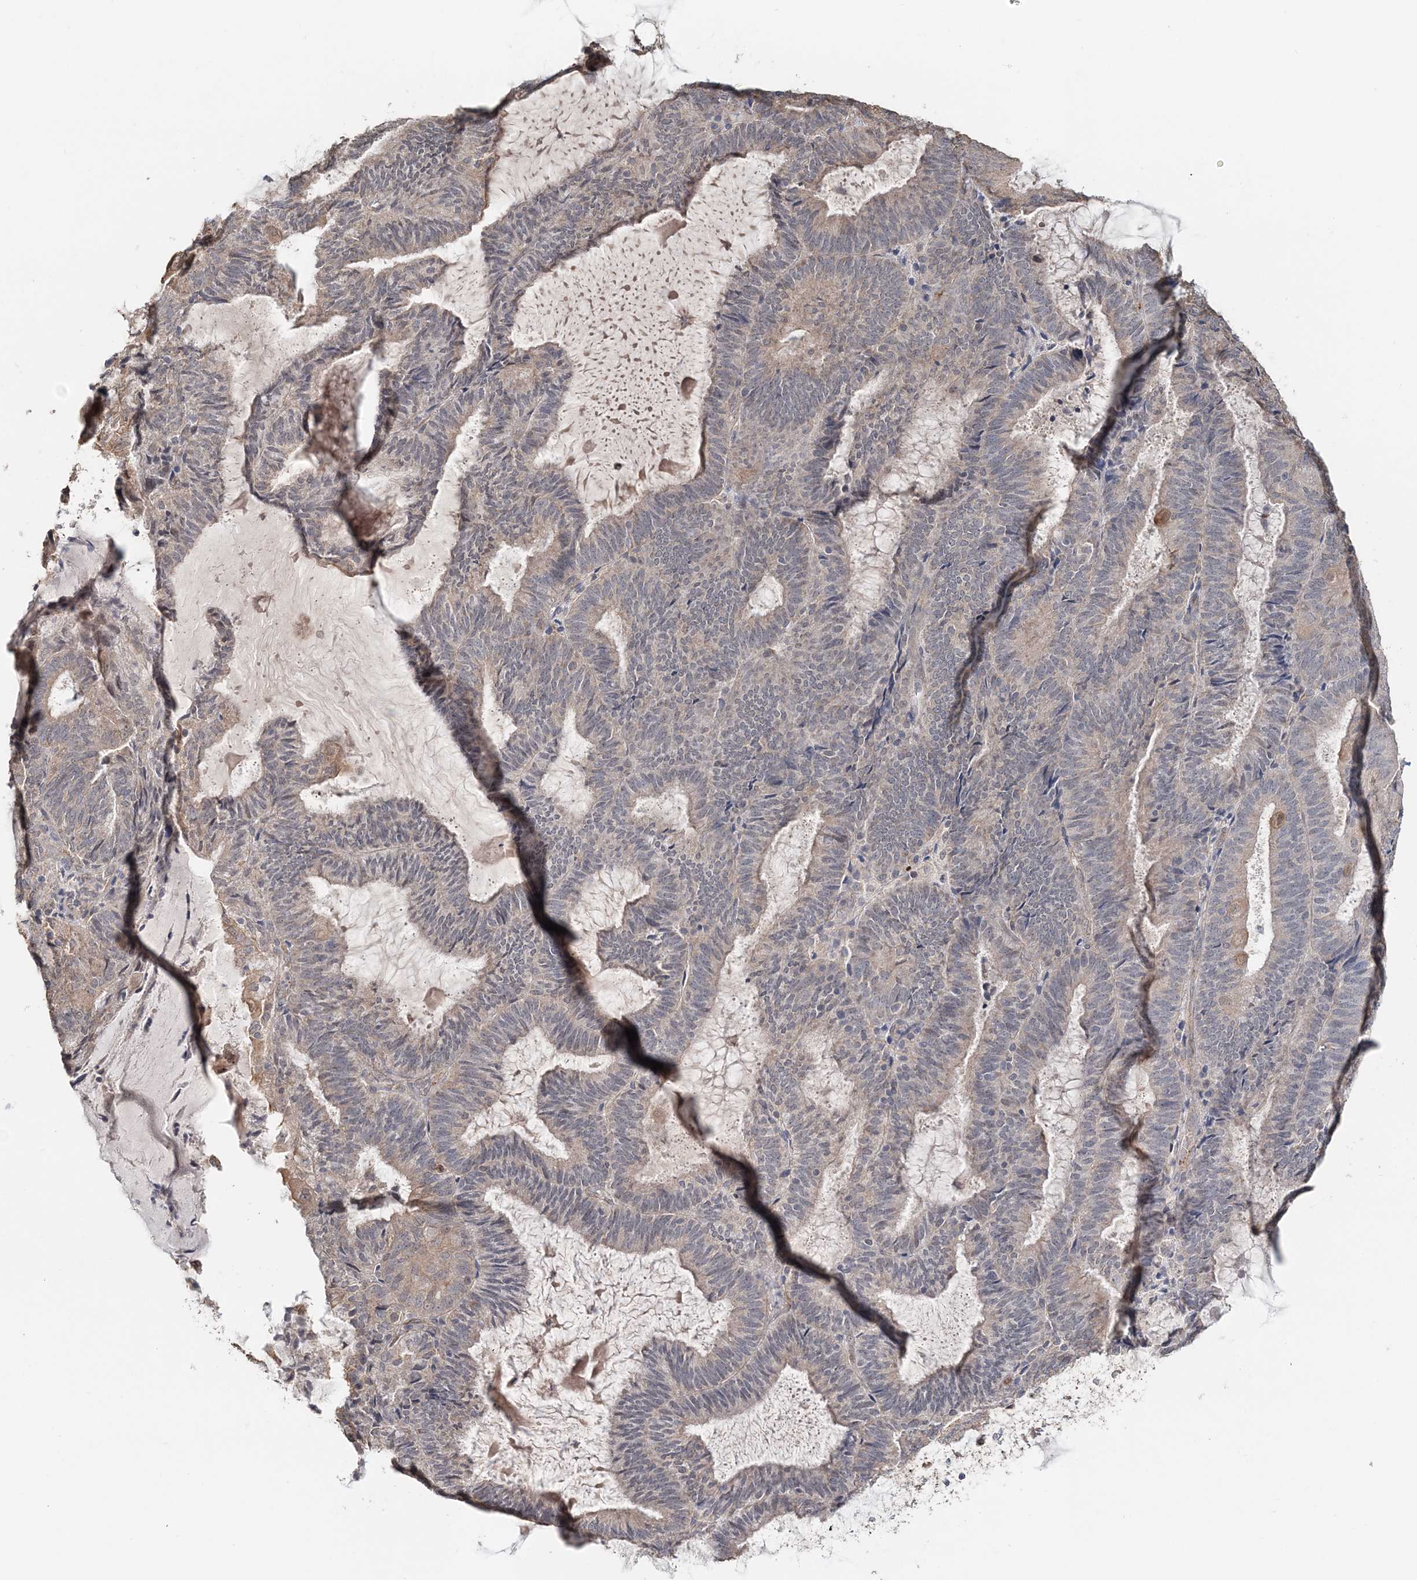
{"staining": {"intensity": "moderate", "quantity": "<25%", "location": "cytoplasmic/membranous"}, "tissue": "endometrial cancer", "cell_type": "Tumor cells", "image_type": "cancer", "snomed": [{"axis": "morphology", "description": "Adenocarcinoma, NOS"}, {"axis": "topography", "description": "Endometrium"}], "caption": "Endometrial adenocarcinoma stained with immunohistochemistry shows moderate cytoplasmic/membranous expression in about <25% of tumor cells. (DAB (3,3'-diaminobenzidine) IHC, brown staining for protein, blue staining for nuclei).", "gene": "FBXO38", "patient": {"sex": "female", "age": 81}}